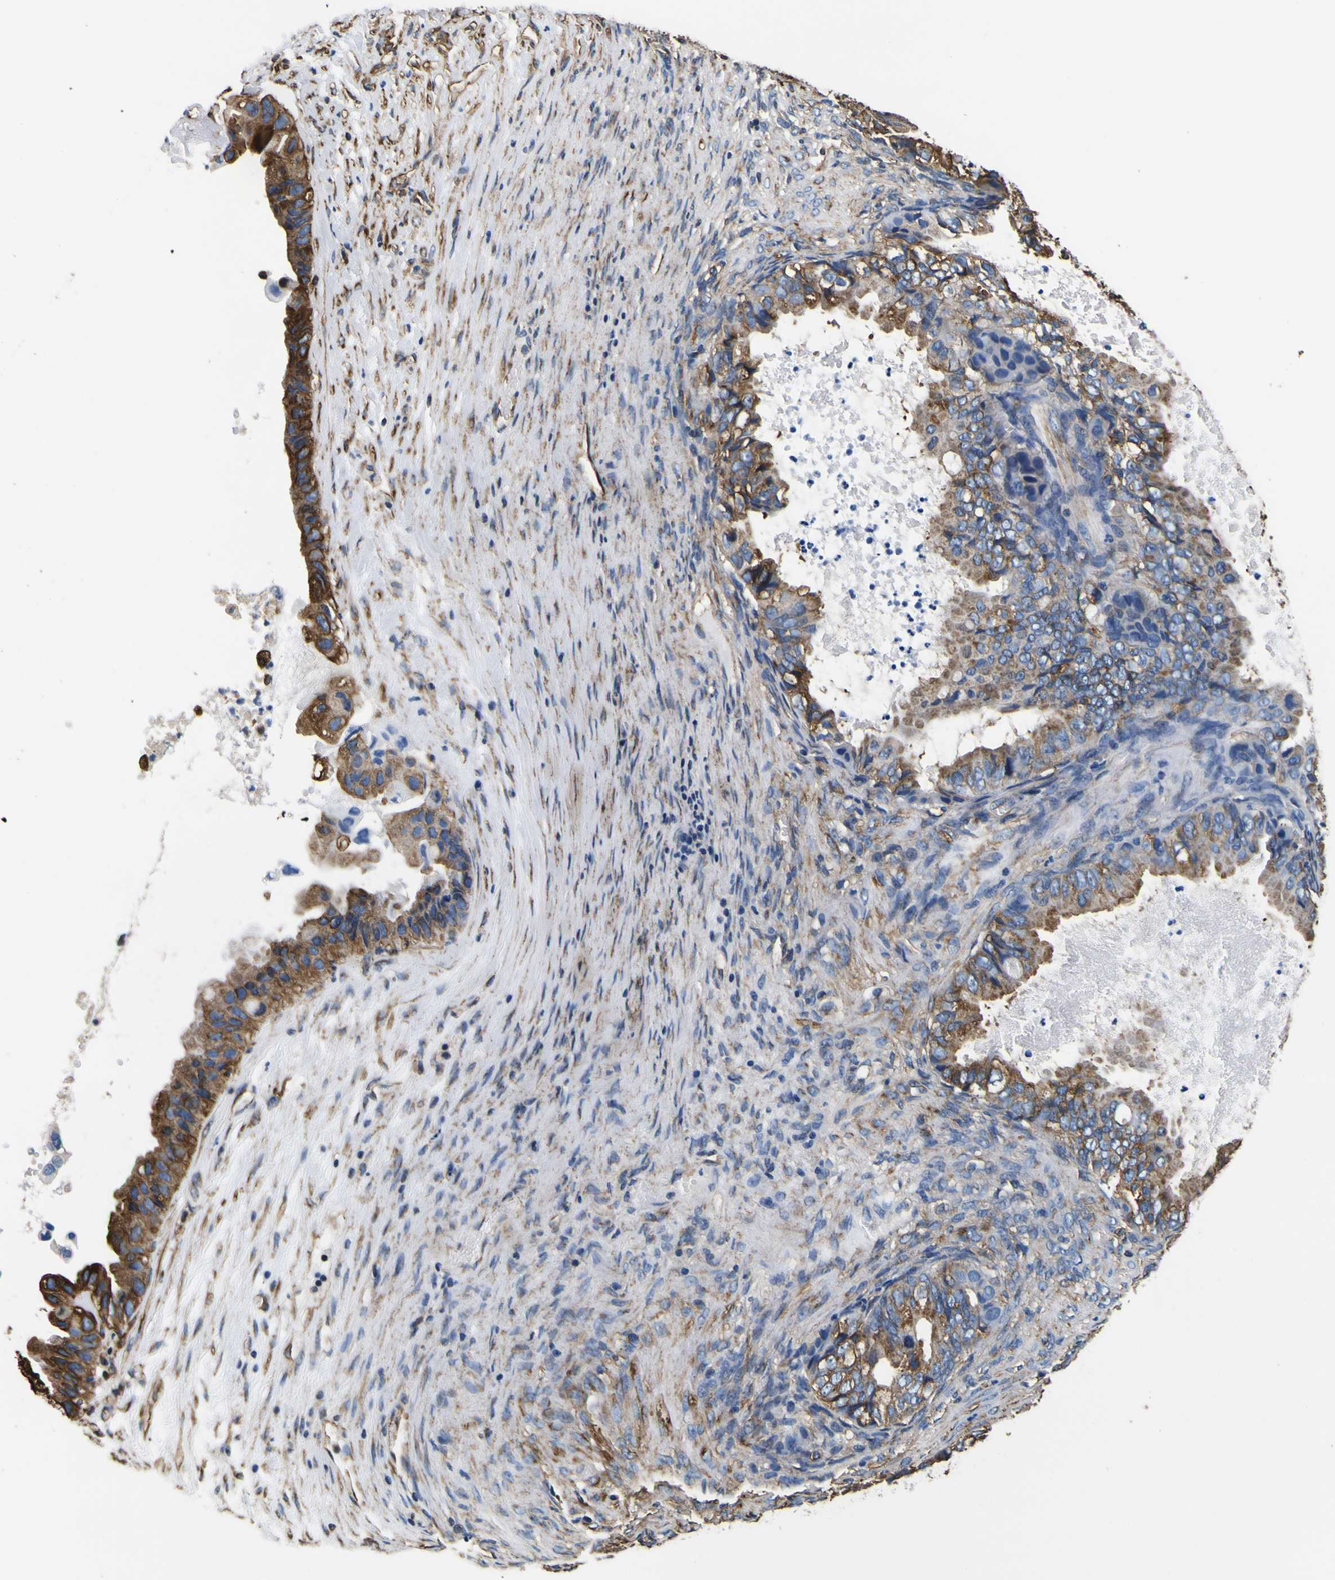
{"staining": {"intensity": "moderate", "quantity": ">75%", "location": "cytoplasmic/membranous"}, "tissue": "ovarian cancer", "cell_type": "Tumor cells", "image_type": "cancer", "snomed": [{"axis": "morphology", "description": "Cystadenocarcinoma, mucinous, NOS"}, {"axis": "topography", "description": "Ovary"}], "caption": "Mucinous cystadenocarcinoma (ovarian) was stained to show a protein in brown. There is medium levels of moderate cytoplasmic/membranous expression in about >75% of tumor cells.", "gene": "TUBA1B", "patient": {"sex": "female", "age": 80}}